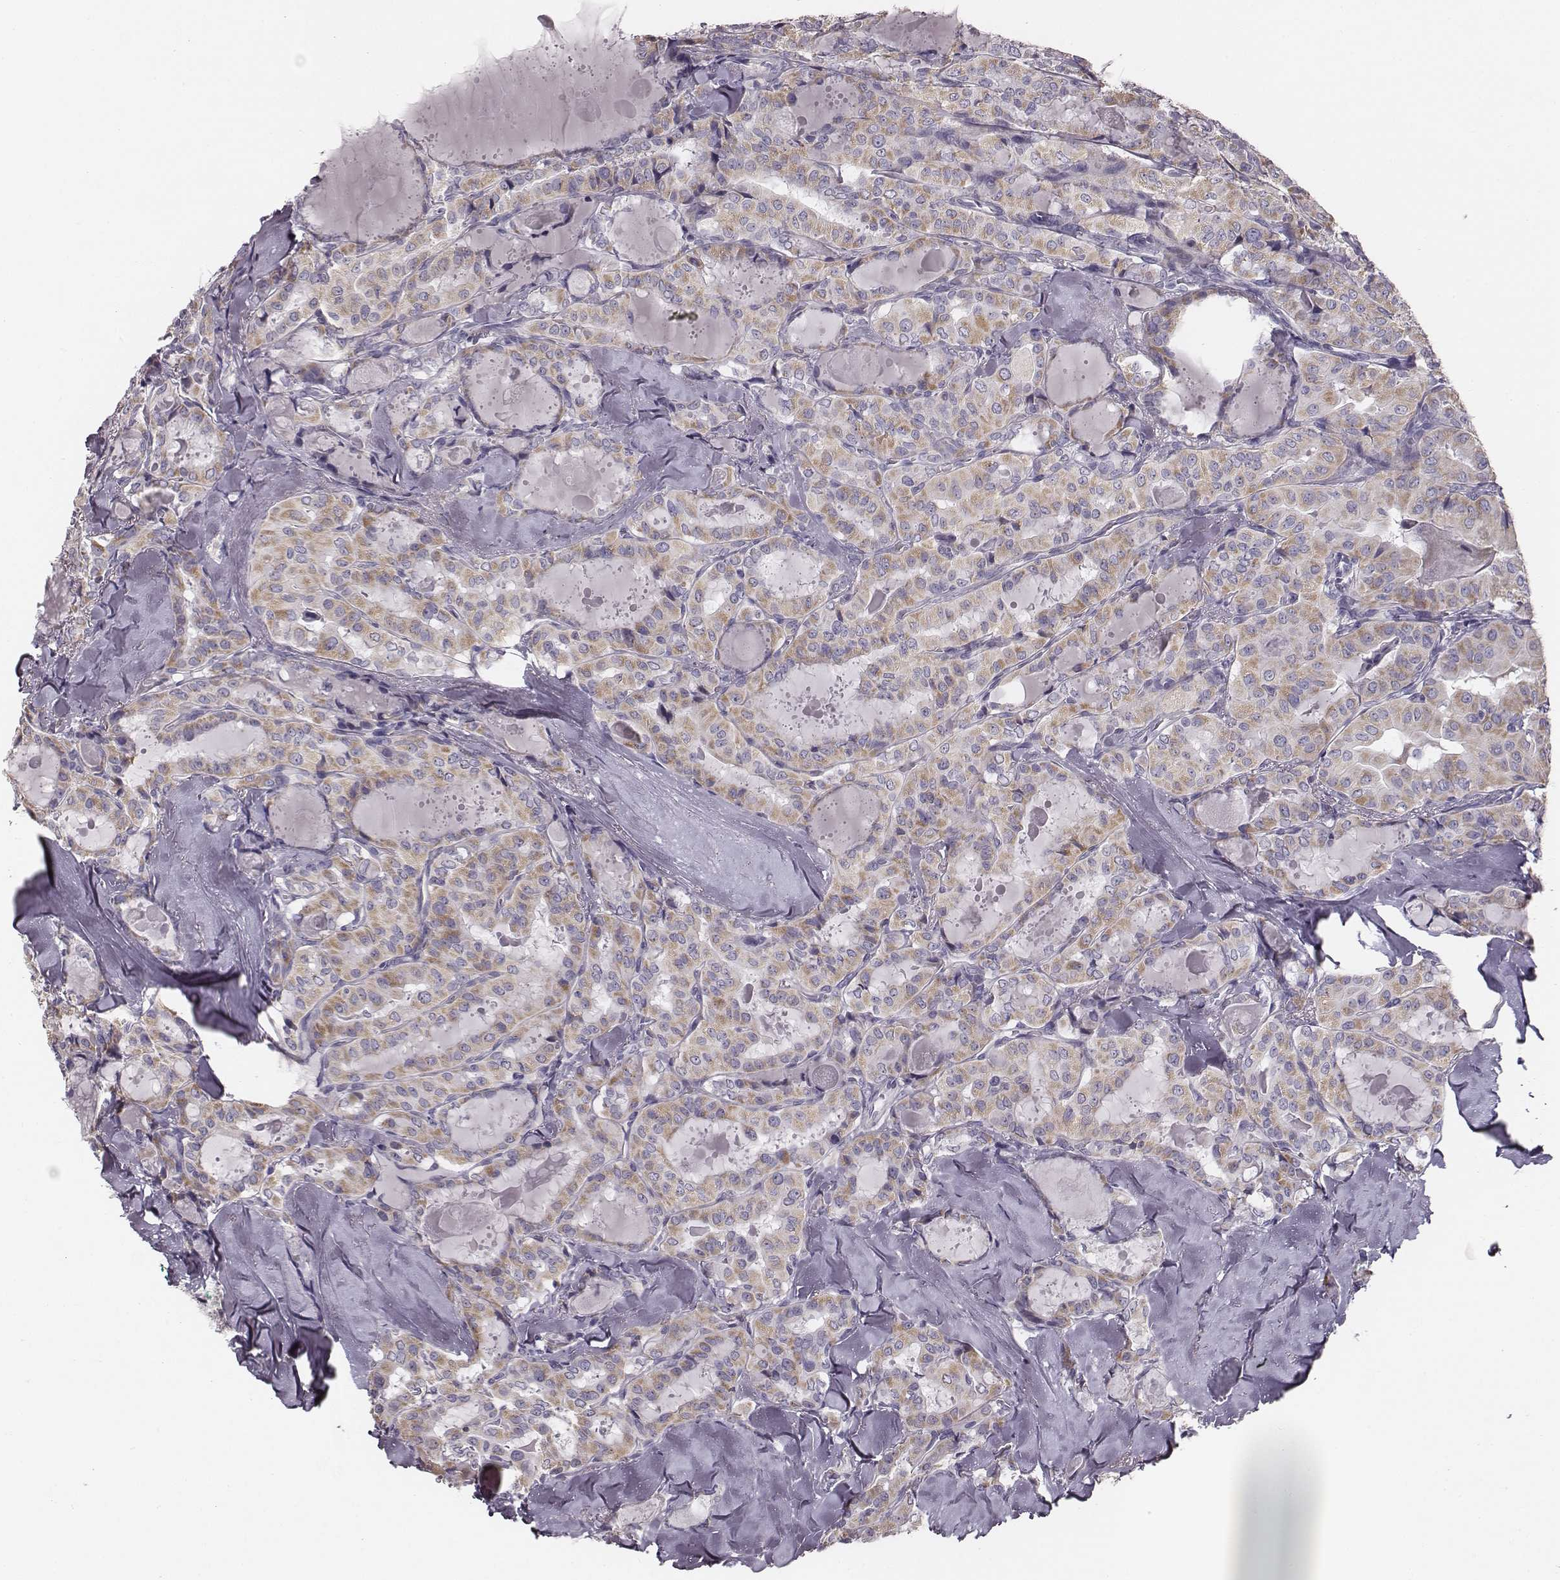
{"staining": {"intensity": "weak", "quantity": ">75%", "location": "cytoplasmic/membranous"}, "tissue": "thyroid cancer", "cell_type": "Tumor cells", "image_type": "cancer", "snomed": [{"axis": "morphology", "description": "Papillary adenocarcinoma, NOS"}, {"axis": "topography", "description": "Thyroid gland"}], "caption": "Immunohistochemical staining of papillary adenocarcinoma (thyroid) reveals low levels of weak cytoplasmic/membranous staining in approximately >75% of tumor cells. Immunohistochemistry (ihc) stains the protein of interest in brown and the nuclei are stained blue.", "gene": "UBL4B", "patient": {"sex": "female", "age": 41}}